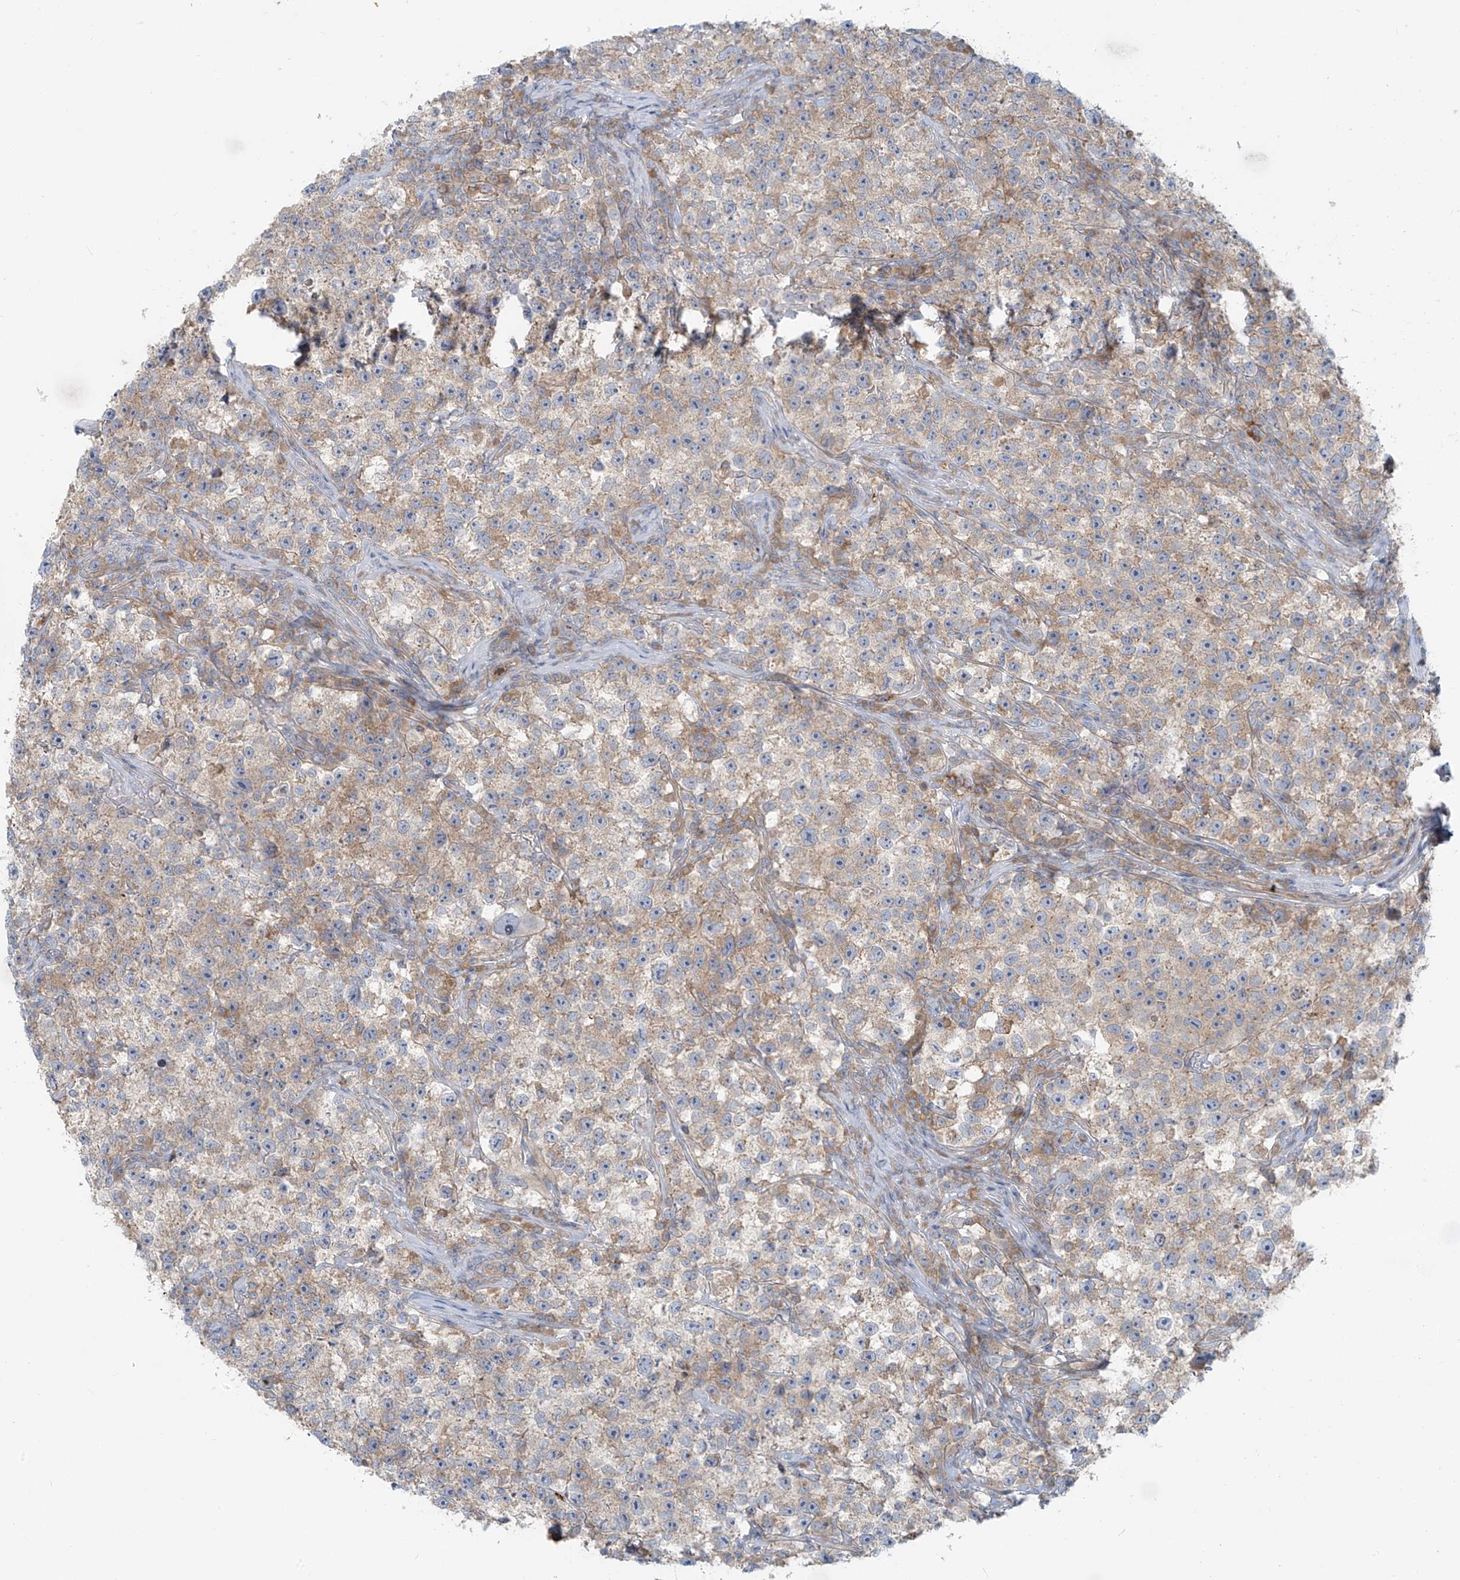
{"staining": {"intensity": "moderate", "quantity": "<25%", "location": "cytoplasmic/membranous"}, "tissue": "testis cancer", "cell_type": "Tumor cells", "image_type": "cancer", "snomed": [{"axis": "morphology", "description": "Seminoma, NOS"}, {"axis": "topography", "description": "Testis"}], "caption": "Immunohistochemical staining of human testis cancer (seminoma) reveals low levels of moderate cytoplasmic/membranous protein expression in about <25% of tumor cells. (Stains: DAB in brown, nuclei in blue, Microscopy: brightfield microscopy at high magnification).", "gene": "LZTS3", "patient": {"sex": "male", "age": 22}}